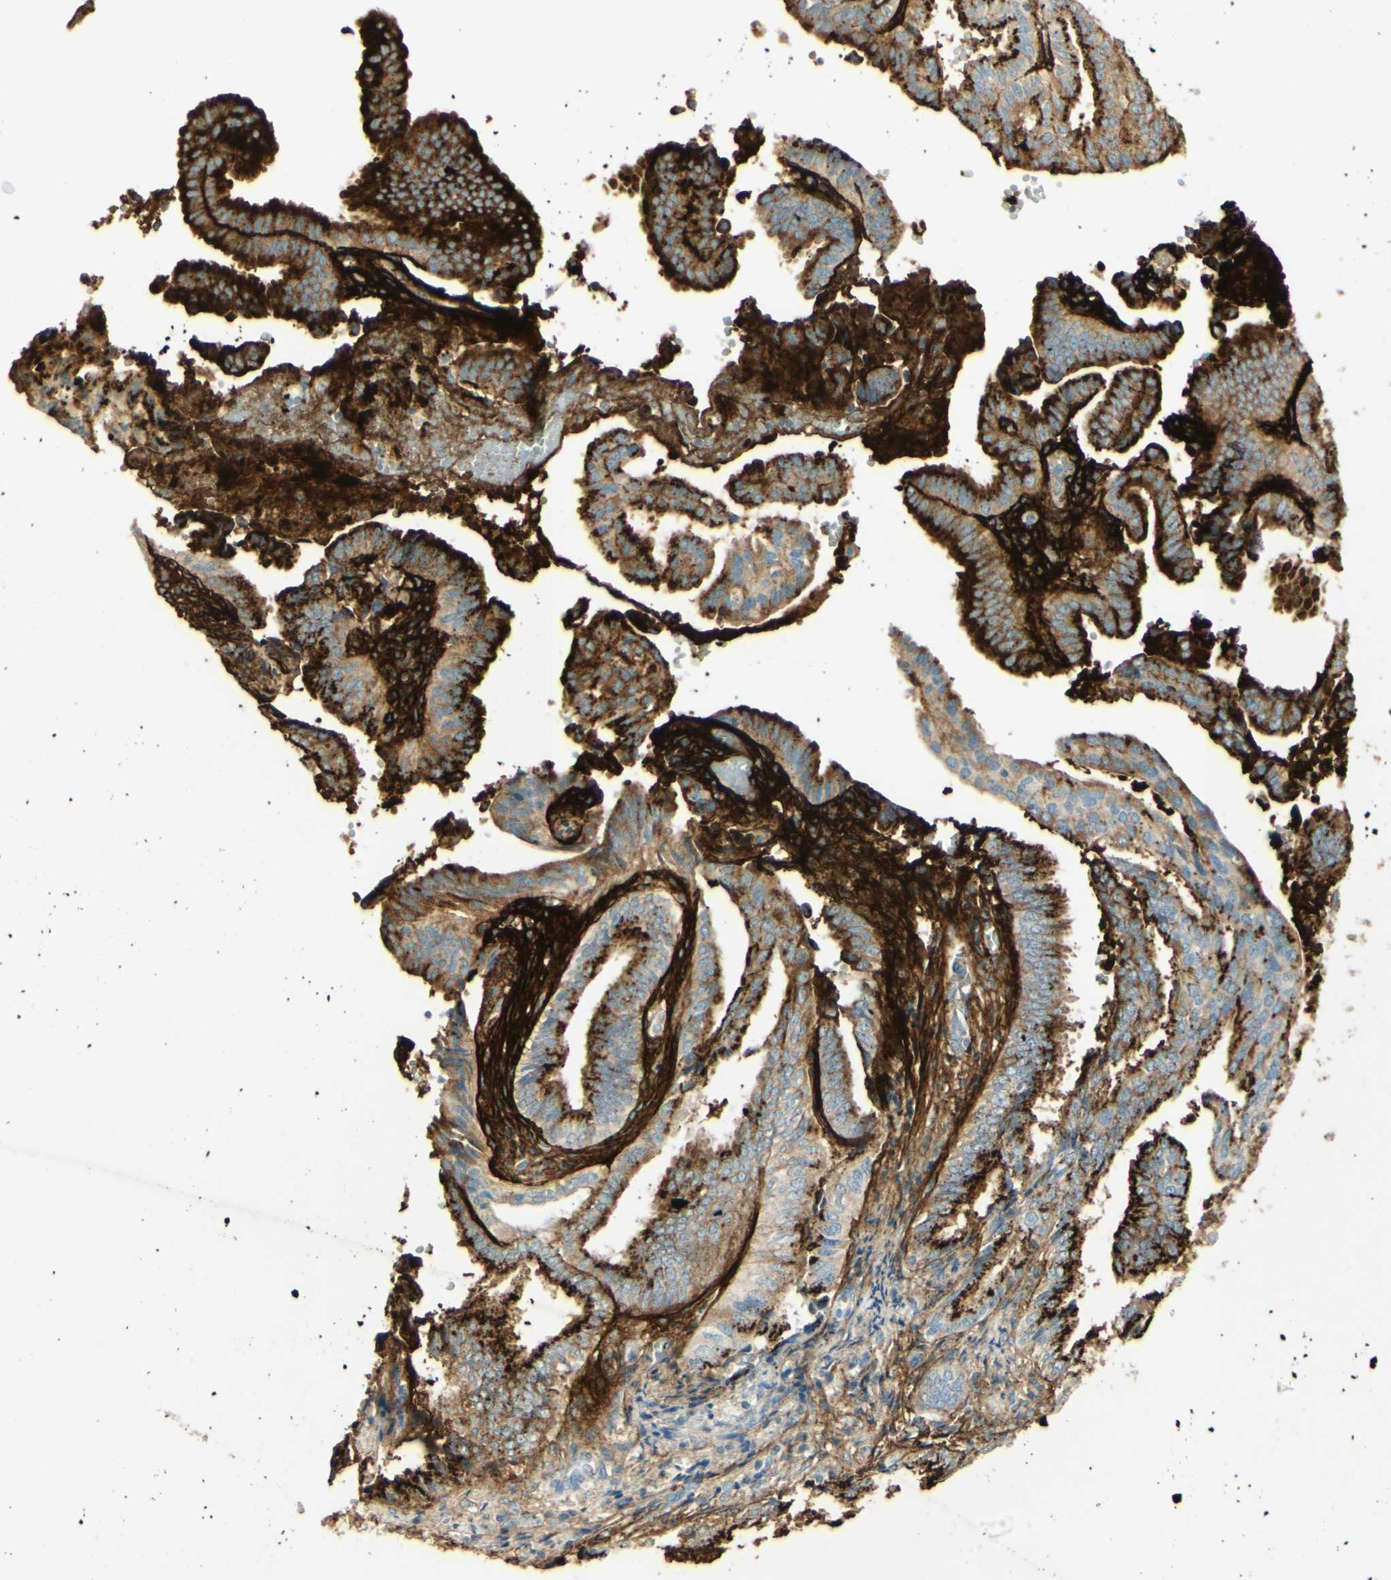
{"staining": {"intensity": "strong", "quantity": ">75%", "location": "cytoplasmic/membranous"}, "tissue": "endometrial cancer", "cell_type": "Tumor cells", "image_type": "cancer", "snomed": [{"axis": "morphology", "description": "Adenocarcinoma, NOS"}, {"axis": "topography", "description": "Endometrium"}], "caption": "Protein staining reveals strong cytoplasmic/membranous staining in about >75% of tumor cells in endometrial cancer (adenocarcinoma). The staining was performed using DAB, with brown indicating positive protein expression. Nuclei are stained blue with hematoxylin.", "gene": "TNN", "patient": {"sex": "female", "age": 58}}